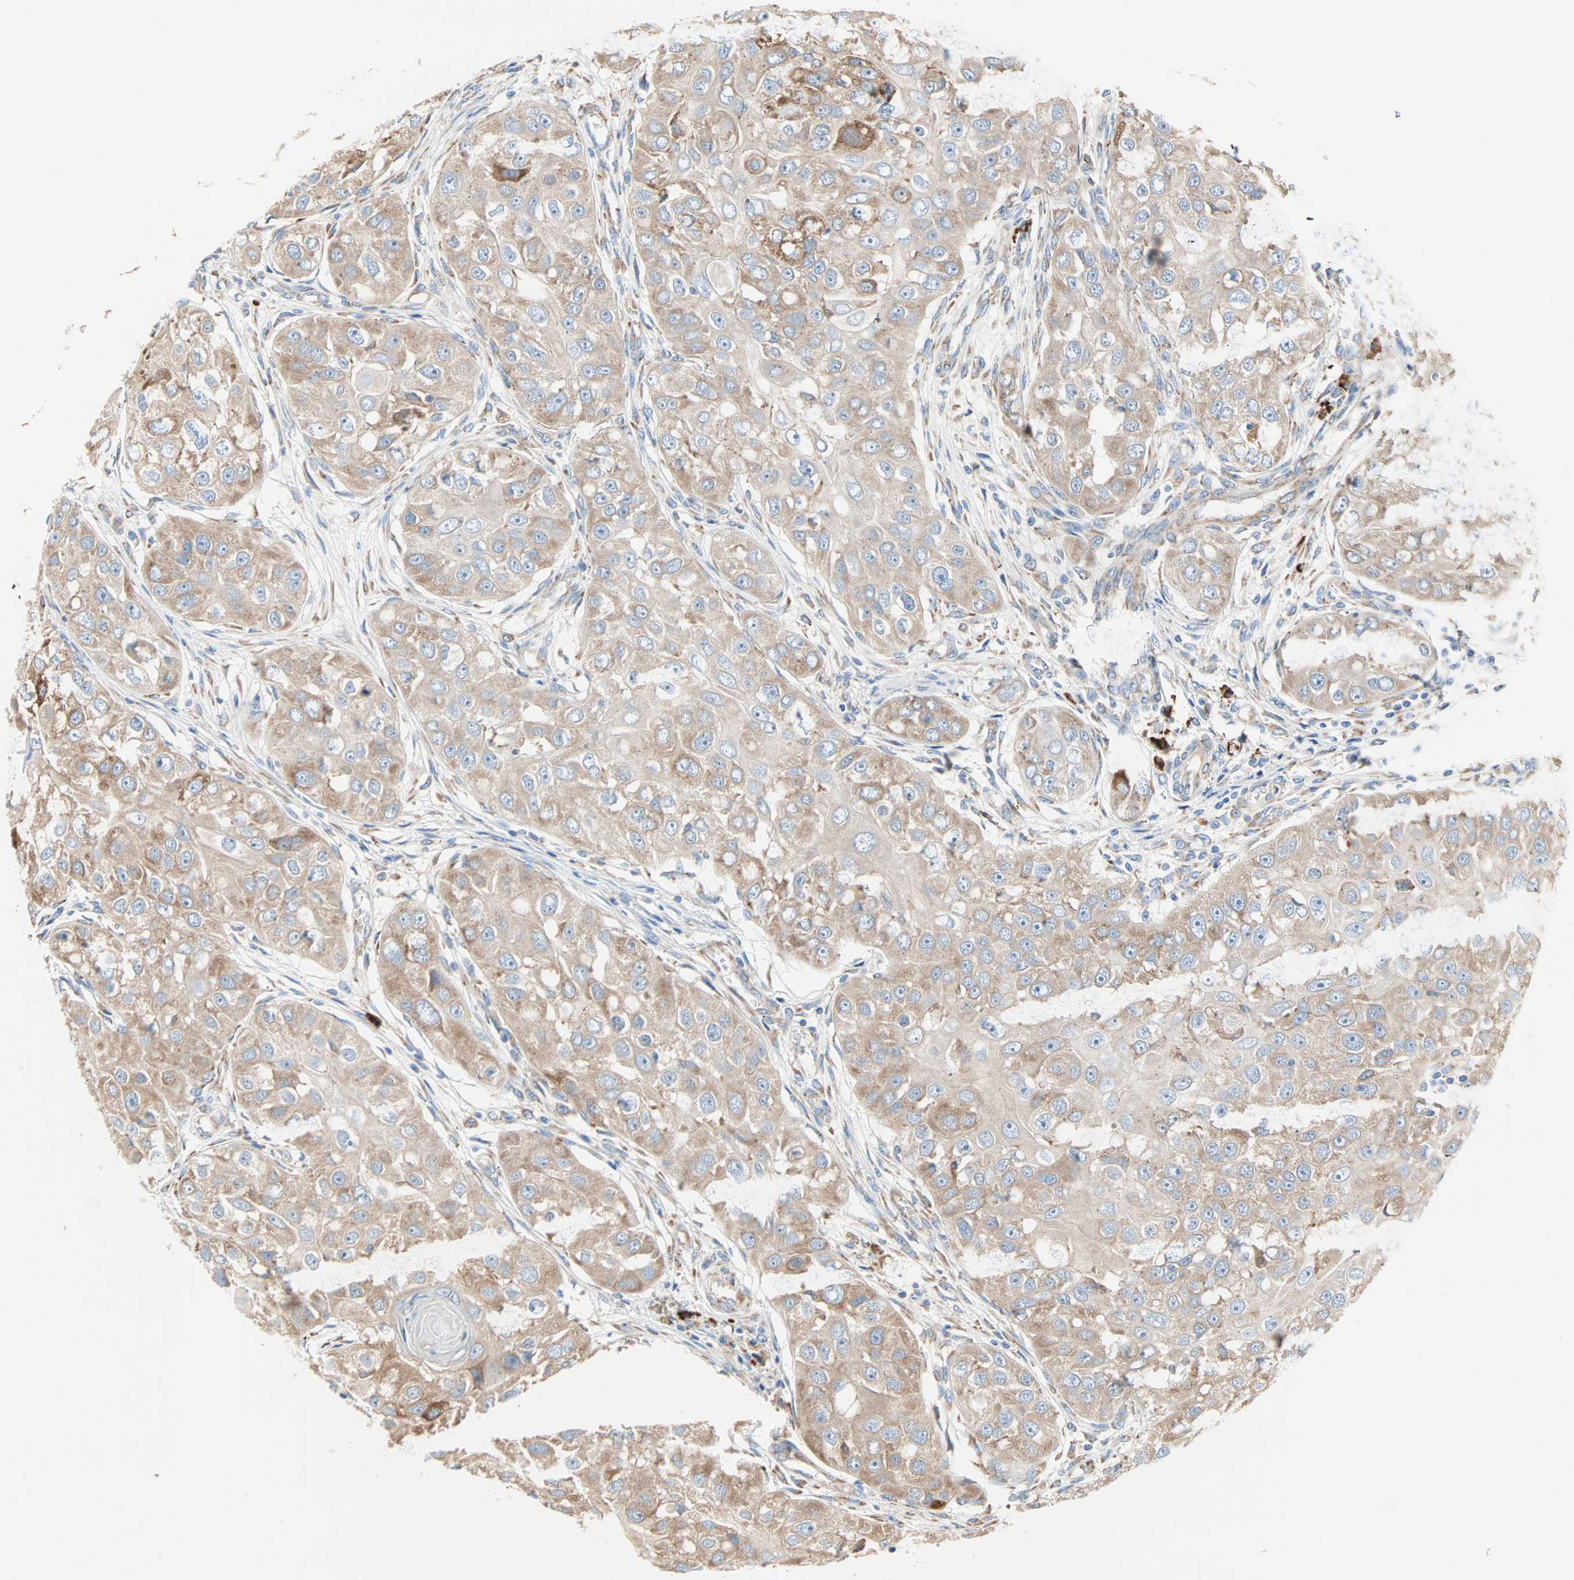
{"staining": {"intensity": "weak", "quantity": ">75%", "location": "cytoplasmic/membranous"}, "tissue": "head and neck cancer", "cell_type": "Tumor cells", "image_type": "cancer", "snomed": [{"axis": "morphology", "description": "Normal tissue, NOS"}, {"axis": "morphology", "description": "Squamous cell carcinoma, NOS"}, {"axis": "topography", "description": "Skeletal muscle"}, {"axis": "topography", "description": "Head-Neck"}], "caption": "Immunohistochemistry staining of head and neck cancer, which shows low levels of weak cytoplasmic/membranous expression in about >75% of tumor cells indicating weak cytoplasmic/membranous protein staining. The staining was performed using DAB (brown) for protein detection and nuclei were counterstained in hematoxylin (blue).", "gene": "PLCXD1", "patient": {"sex": "male", "age": 51}}